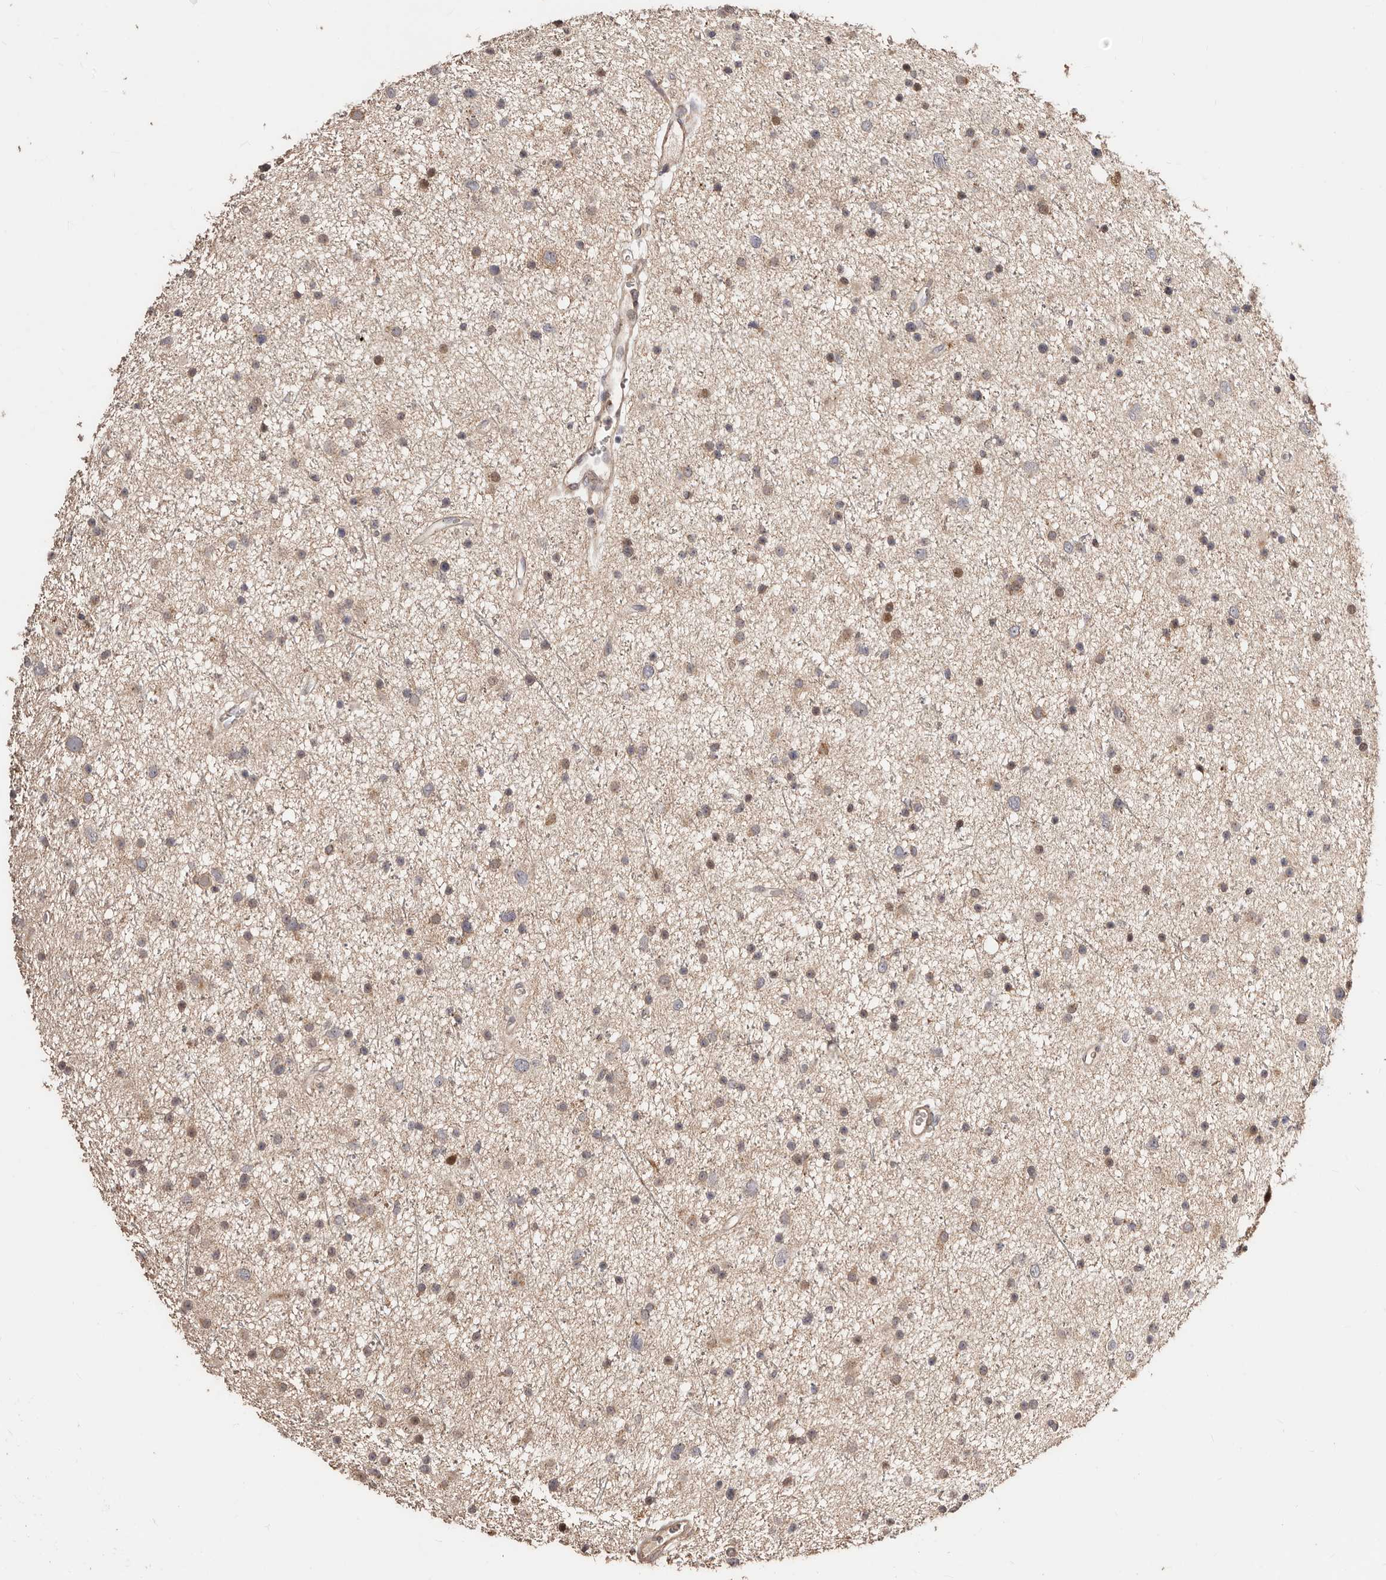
{"staining": {"intensity": "weak", "quantity": ">75%", "location": "cytoplasmic/membranous"}, "tissue": "glioma", "cell_type": "Tumor cells", "image_type": "cancer", "snomed": [{"axis": "morphology", "description": "Glioma, malignant, Low grade"}, {"axis": "topography", "description": "Cerebral cortex"}], "caption": "DAB (3,3'-diaminobenzidine) immunohistochemical staining of malignant glioma (low-grade) shows weak cytoplasmic/membranous protein positivity in approximately >75% of tumor cells. (brown staining indicates protein expression, while blue staining denotes nuclei).", "gene": "APOL6", "patient": {"sex": "female", "age": 39}}